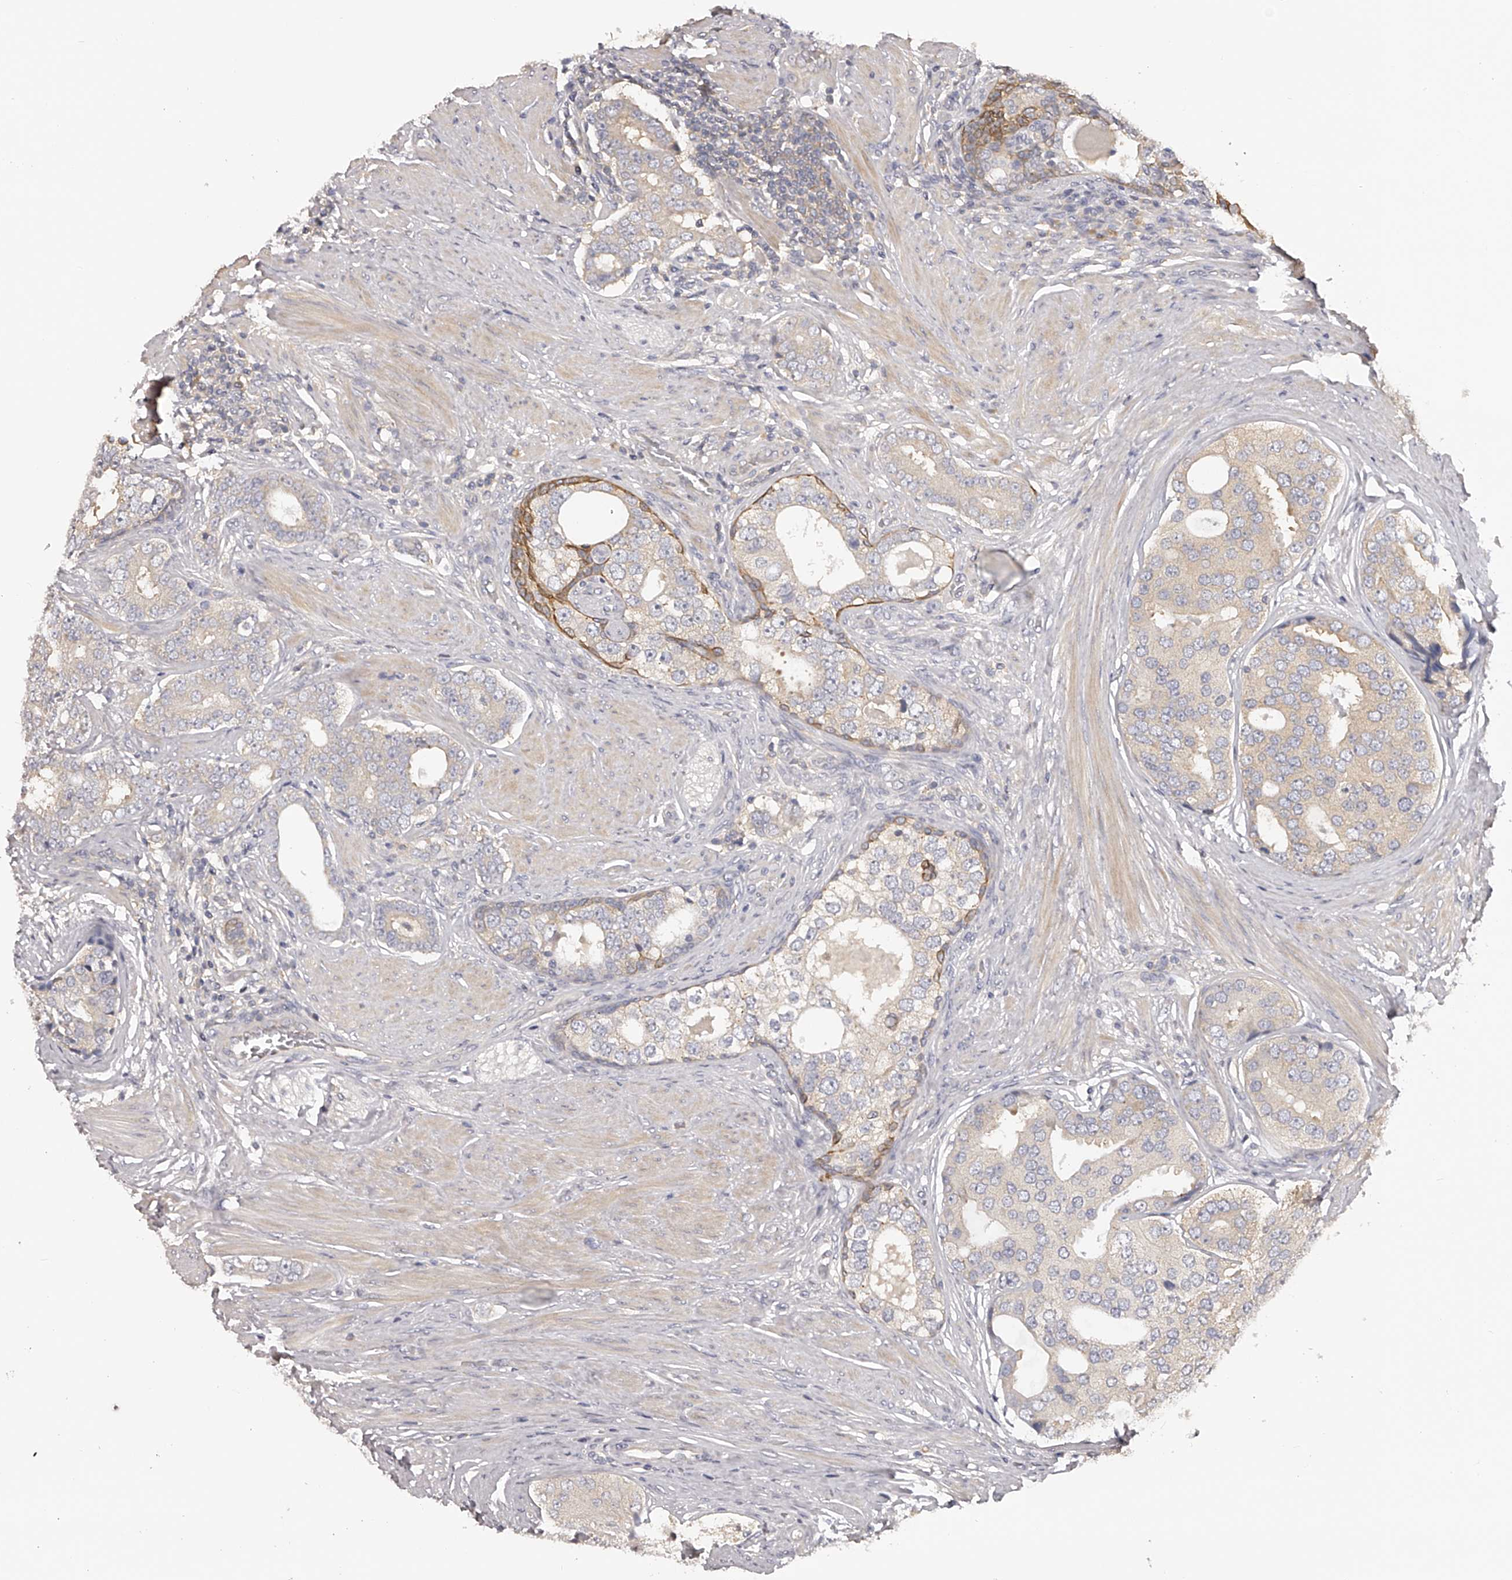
{"staining": {"intensity": "negative", "quantity": "none", "location": "none"}, "tissue": "prostate cancer", "cell_type": "Tumor cells", "image_type": "cancer", "snomed": [{"axis": "morphology", "description": "Adenocarcinoma, High grade"}, {"axis": "topography", "description": "Prostate"}], "caption": "This micrograph is of adenocarcinoma (high-grade) (prostate) stained with IHC to label a protein in brown with the nuclei are counter-stained blue. There is no staining in tumor cells. Brightfield microscopy of IHC stained with DAB (brown) and hematoxylin (blue), captured at high magnification.", "gene": "TNN", "patient": {"sex": "male", "age": 56}}